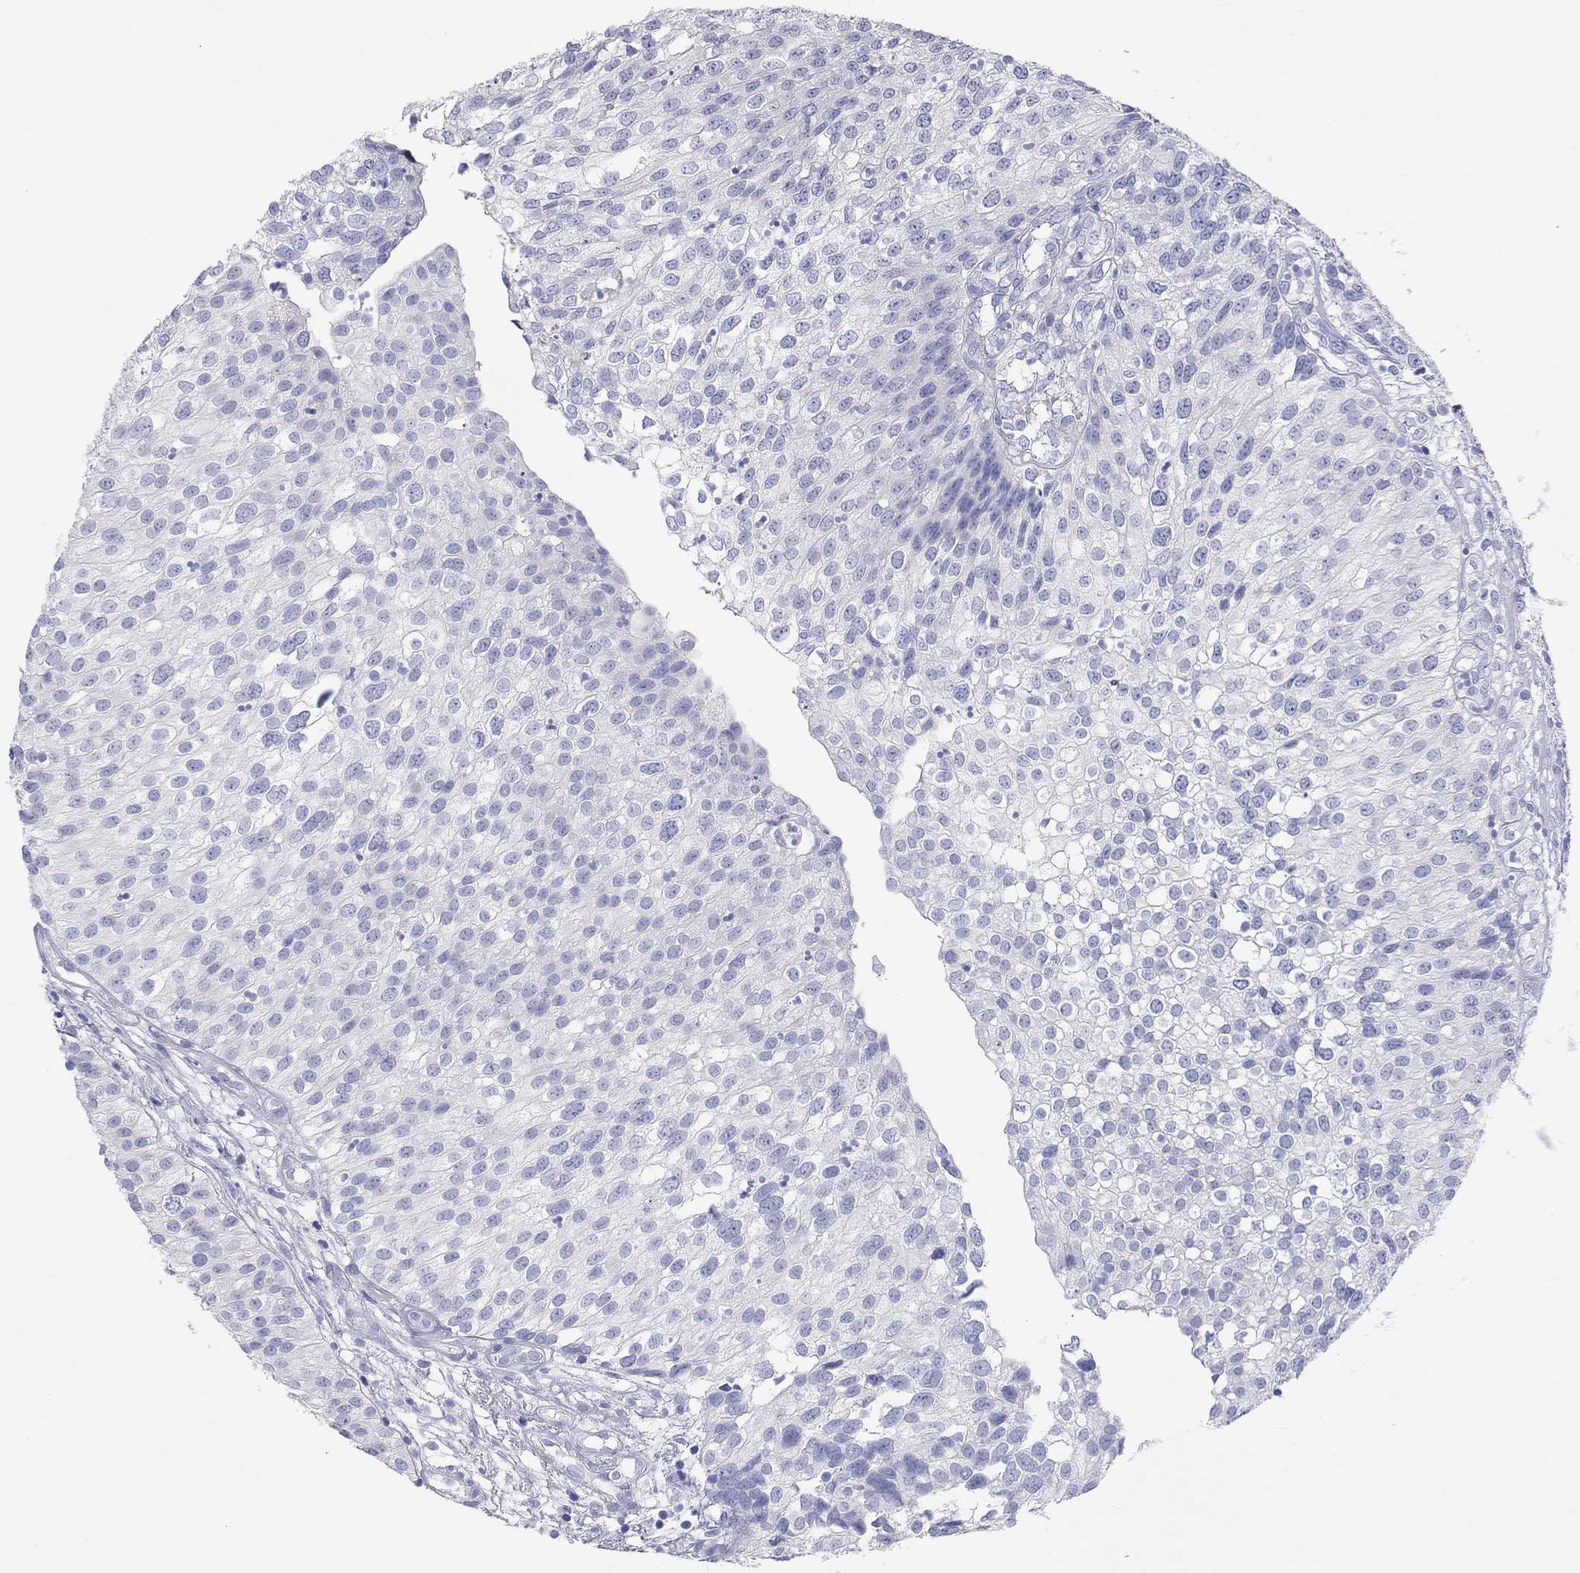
{"staining": {"intensity": "negative", "quantity": "none", "location": "none"}, "tissue": "urothelial cancer", "cell_type": "Tumor cells", "image_type": "cancer", "snomed": [{"axis": "morphology", "description": "Urothelial carcinoma, High grade"}, {"axis": "topography", "description": "Urinary bladder"}], "caption": "High power microscopy histopathology image of an immunohistochemistry image of urothelial cancer, revealing no significant expression in tumor cells.", "gene": "PCDHGC5", "patient": {"sex": "female", "age": 79}}